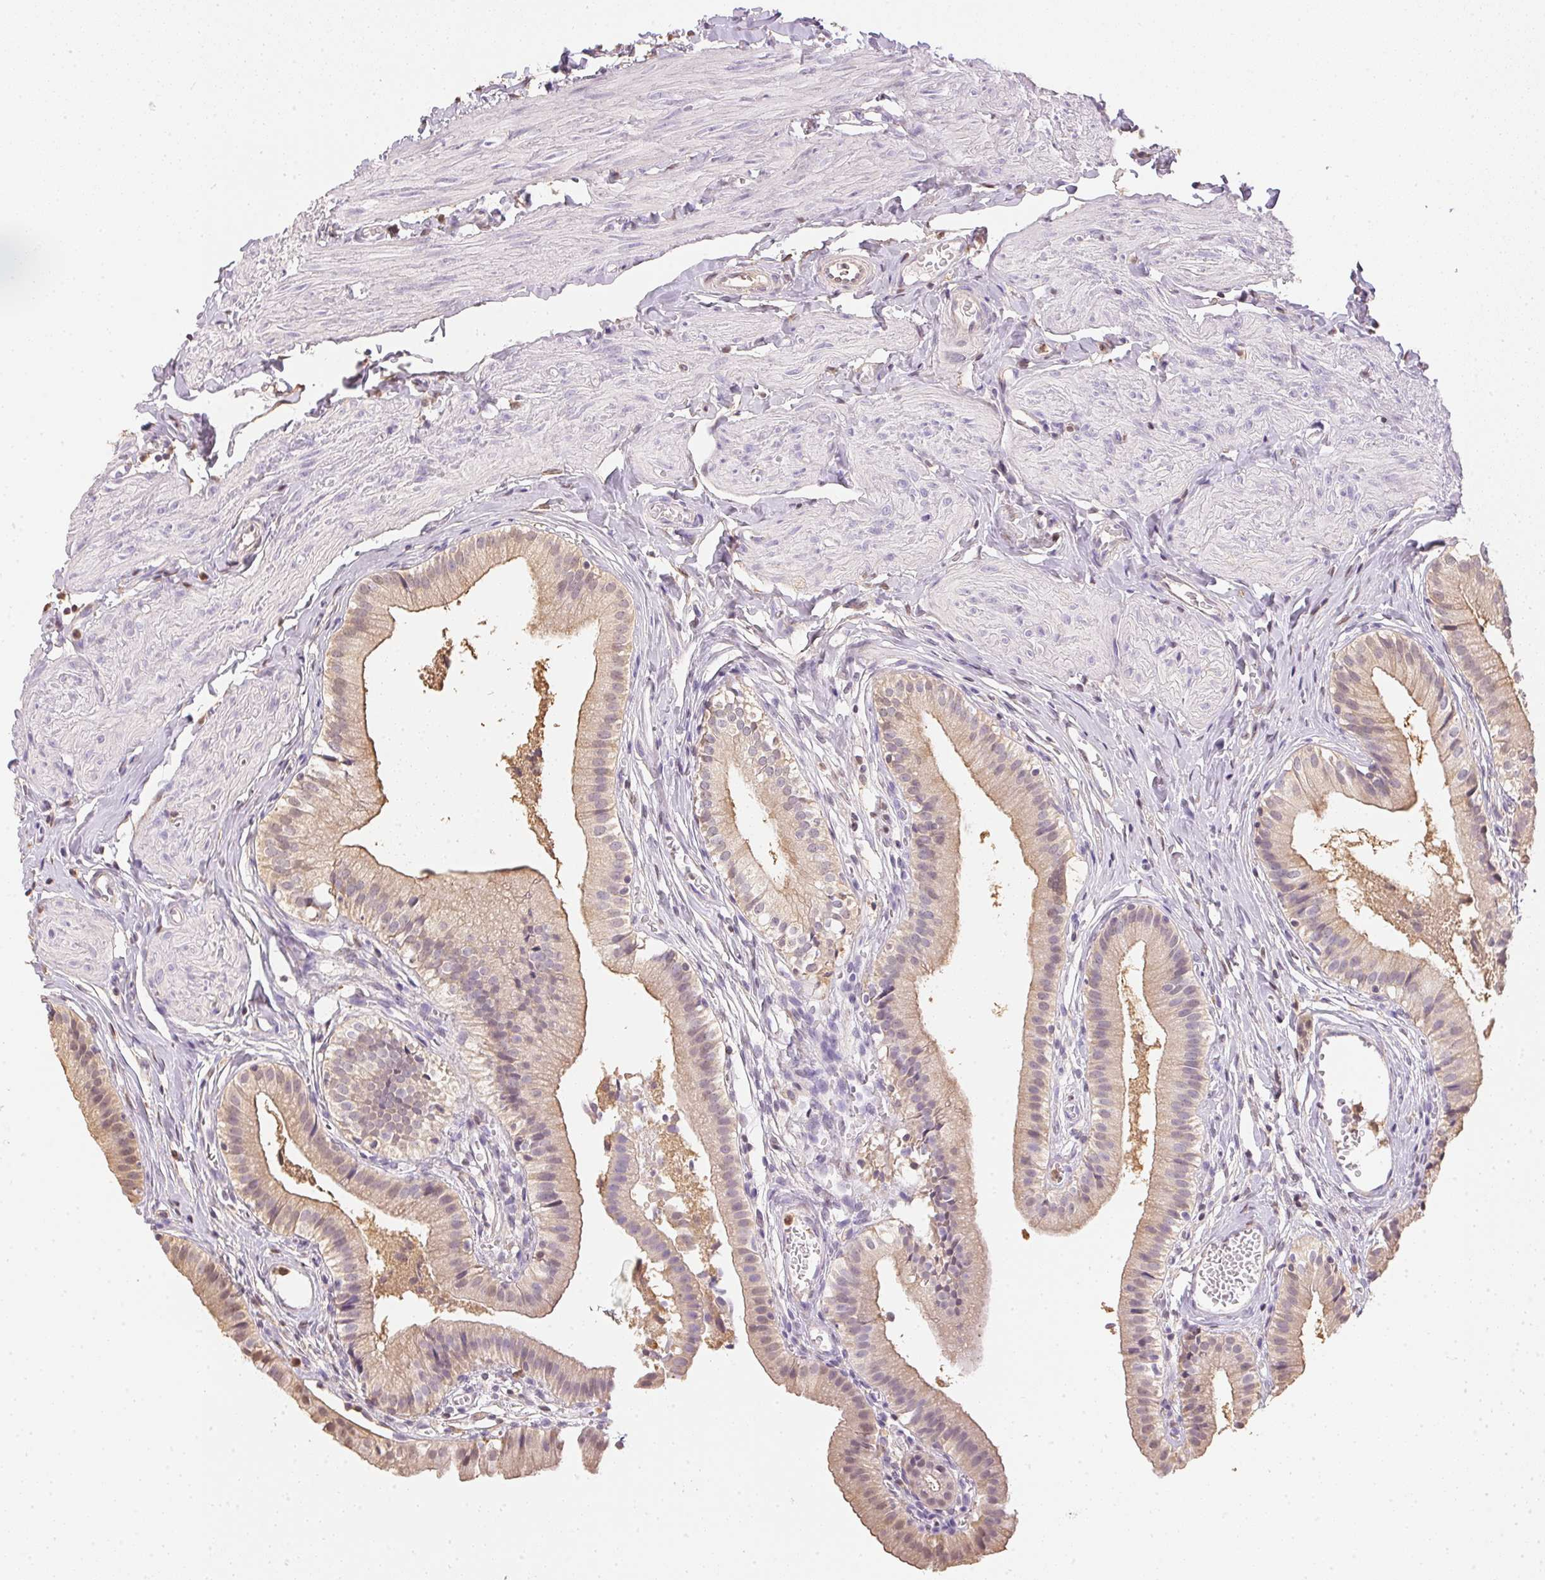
{"staining": {"intensity": "weak", "quantity": "25%-75%", "location": "cytoplasmic/membranous"}, "tissue": "gallbladder", "cell_type": "Glandular cells", "image_type": "normal", "snomed": [{"axis": "morphology", "description": "Normal tissue, NOS"}, {"axis": "topography", "description": "Gallbladder"}], "caption": "Glandular cells show weak cytoplasmic/membranous expression in approximately 25%-75% of cells in normal gallbladder.", "gene": "S100A3", "patient": {"sex": "female", "age": 47}}